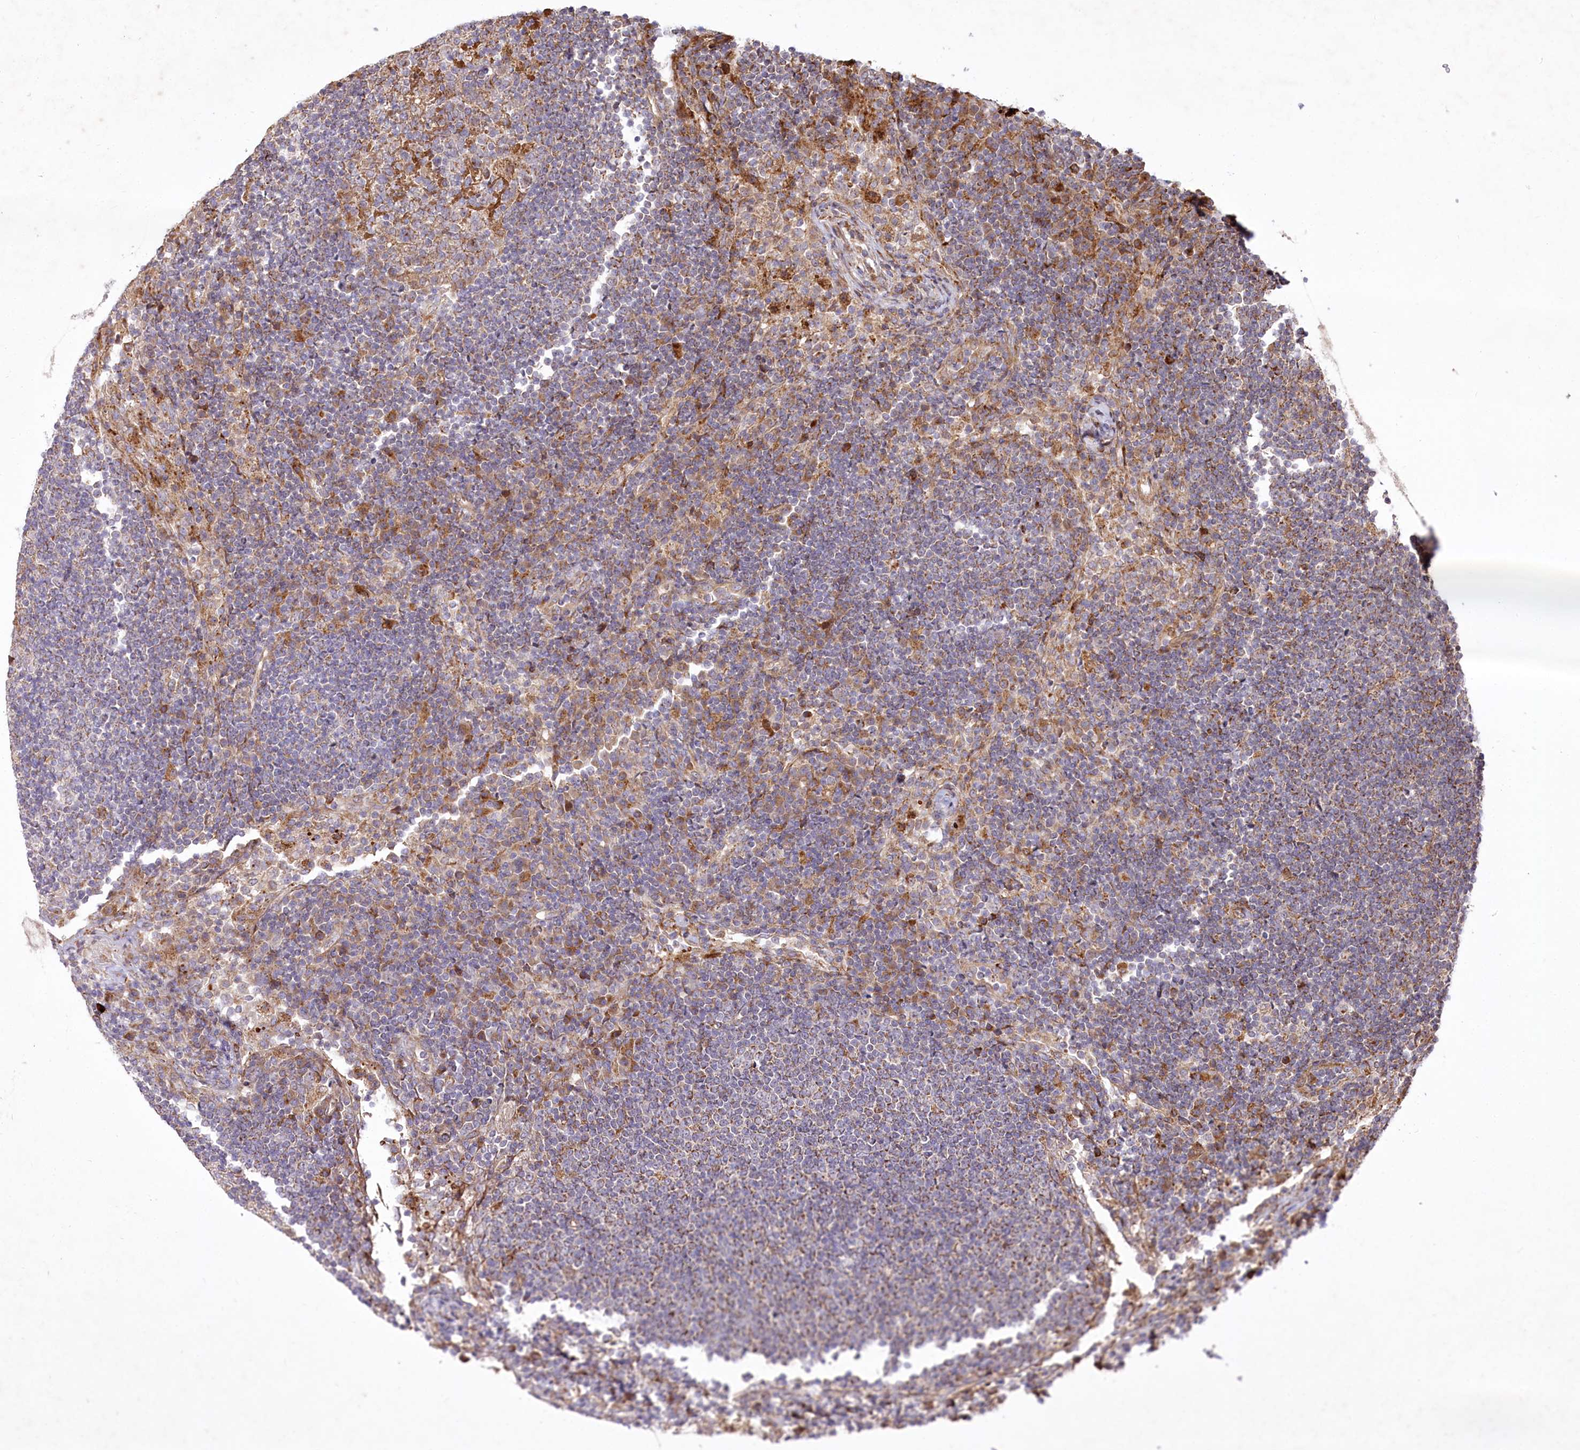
{"staining": {"intensity": "weak", "quantity": "<25%", "location": "cytoplasmic/membranous"}, "tissue": "lymph node", "cell_type": "Germinal center cells", "image_type": "normal", "snomed": [{"axis": "morphology", "description": "Normal tissue, NOS"}, {"axis": "topography", "description": "Lymph node"}], "caption": "High power microscopy histopathology image of an immunohistochemistry (IHC) micrograph of normal lymph node, revealing no significant positivity in germinal center cells.", "gene": "PSTK", "patient": {"sex": "female", "age": 53}}